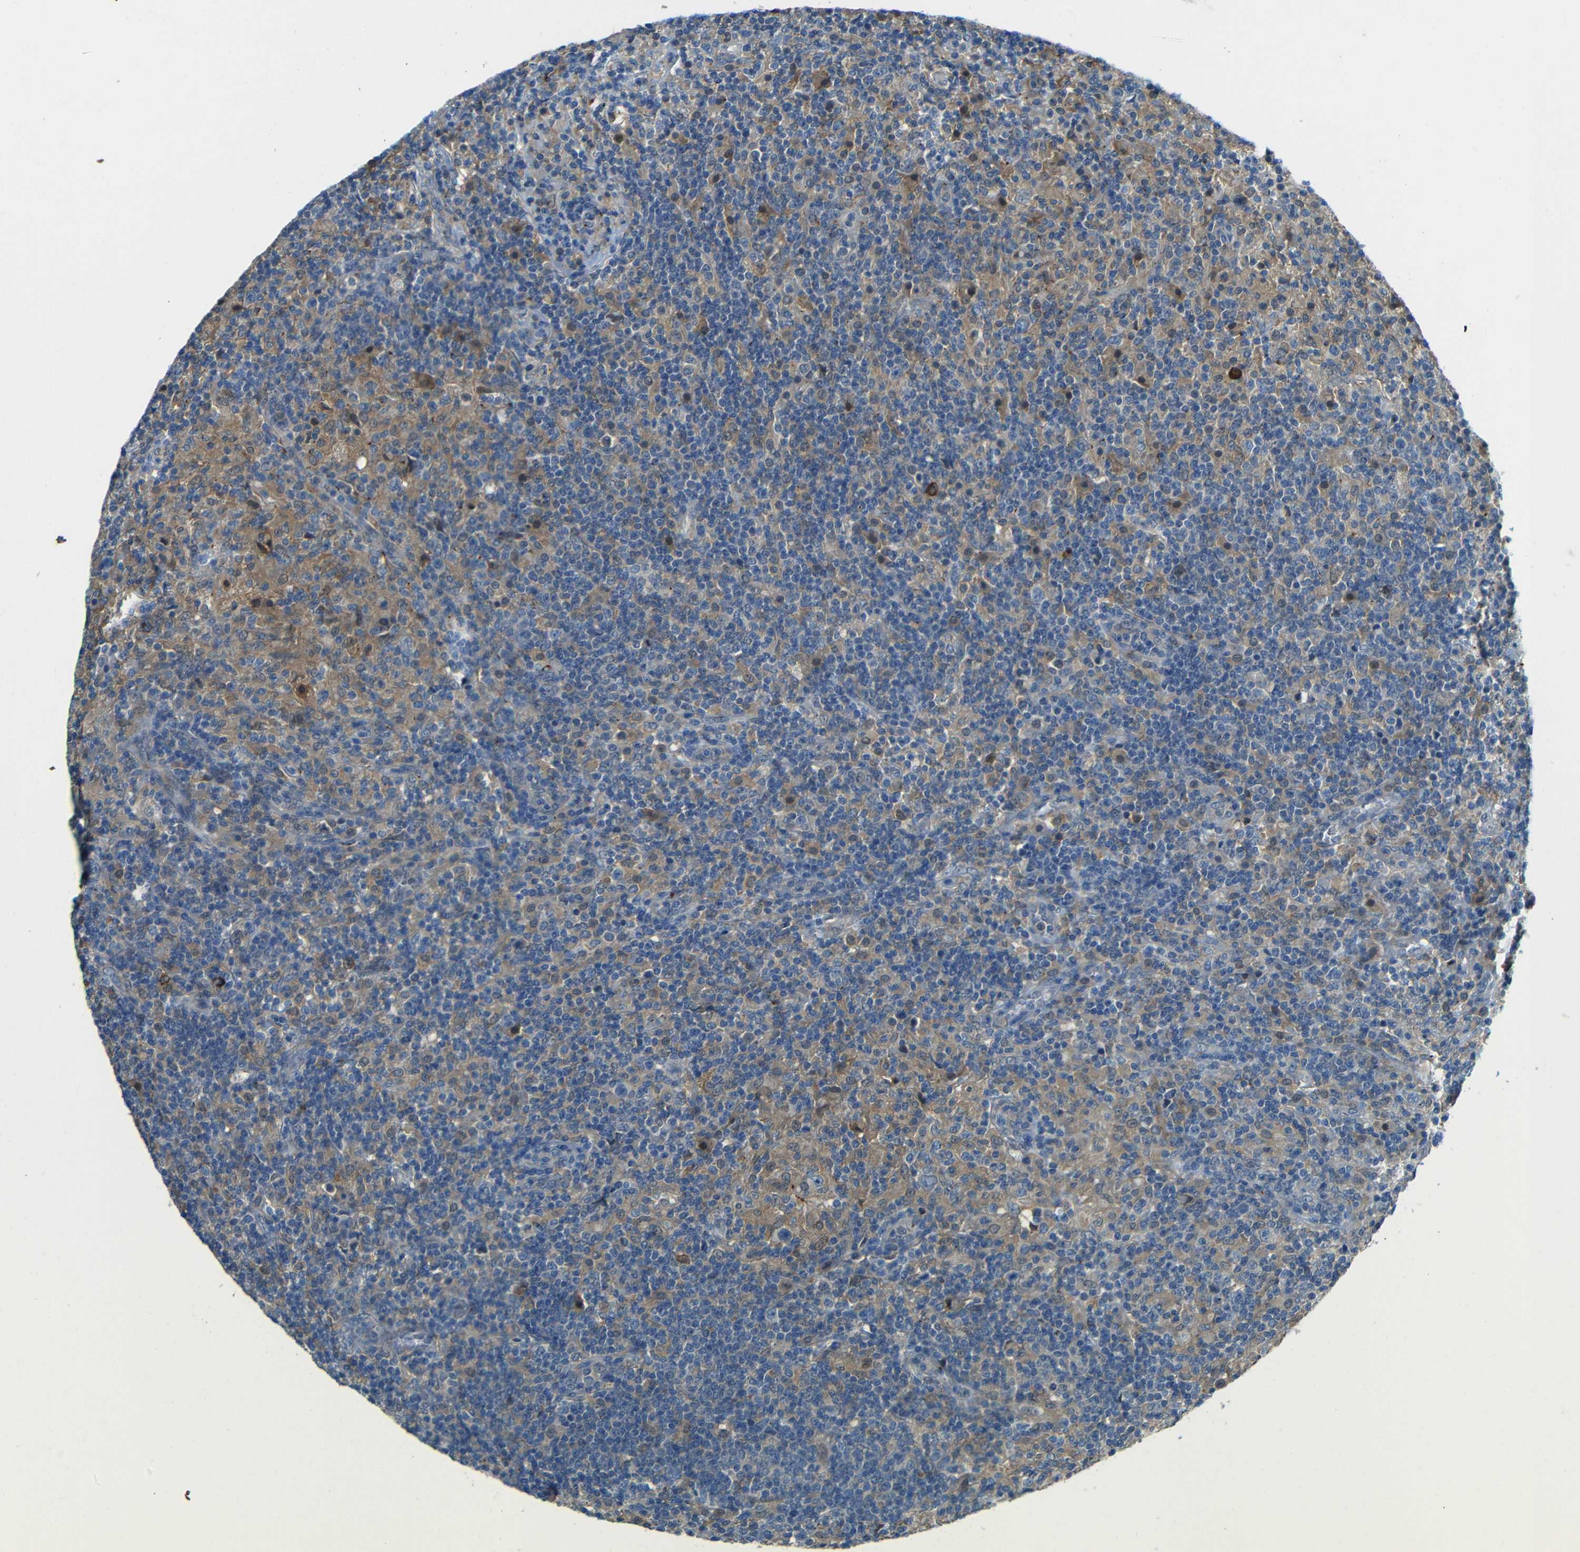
{"staining": {"intensity": "weak", "quantity": "25%-75%", "location": "cytoplasmic/membranous"}, "tissue": "lymphoma", "cell_type": "Tumor cells", "image_type": "cancer", "snomed": [{"axis": "morphology", "description": "Hodgkin's disease, NOS"}, {"axis": "topography", "description": "Lymph node"}], "caption": "Lymphoma stained with a protein marker shows weak staining in tumor cells.", "gene": "CYP26B1", "patient": {"sex": "male", "age": 70}}